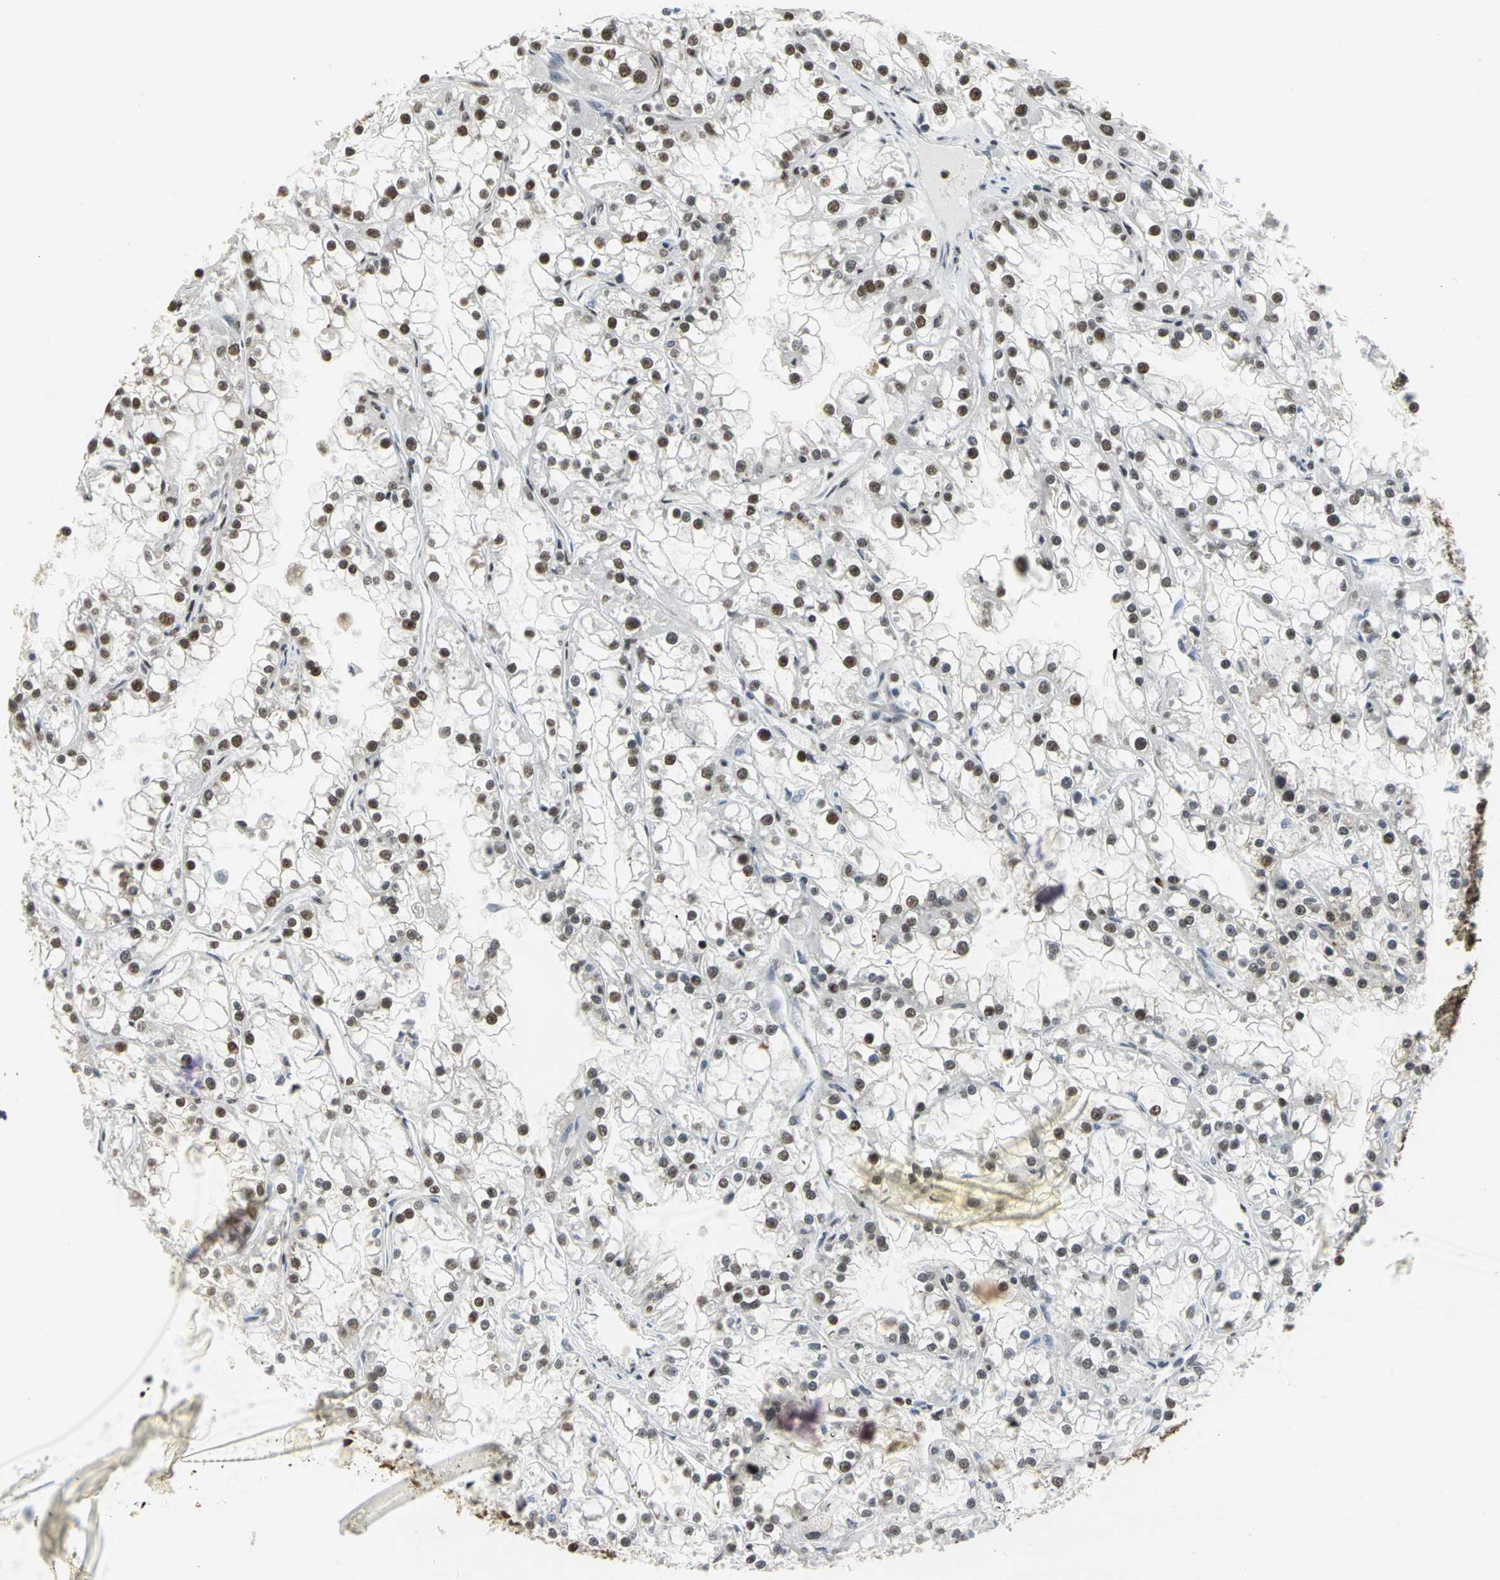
{"staining": {"intensity": "strong", "quantity": ">75%", "location": "nuclear"}, "tissue": "renal cancer", "cell_type": "Tumor cells", "image_type": "cancer", "snomed": [{"axis": "morphology", "description": "Adenocarcinoma, NOS"}, {"axis": "topography", "description": "Kidney"}], "caption": "Human adenocarcinoma (renal) stained with a brown dye reveals strong nuclear positive positivity in approximately >75% of tumor cells.", "gene": "CCDC88C", "patient": {"sex": "female", "age": 52}}